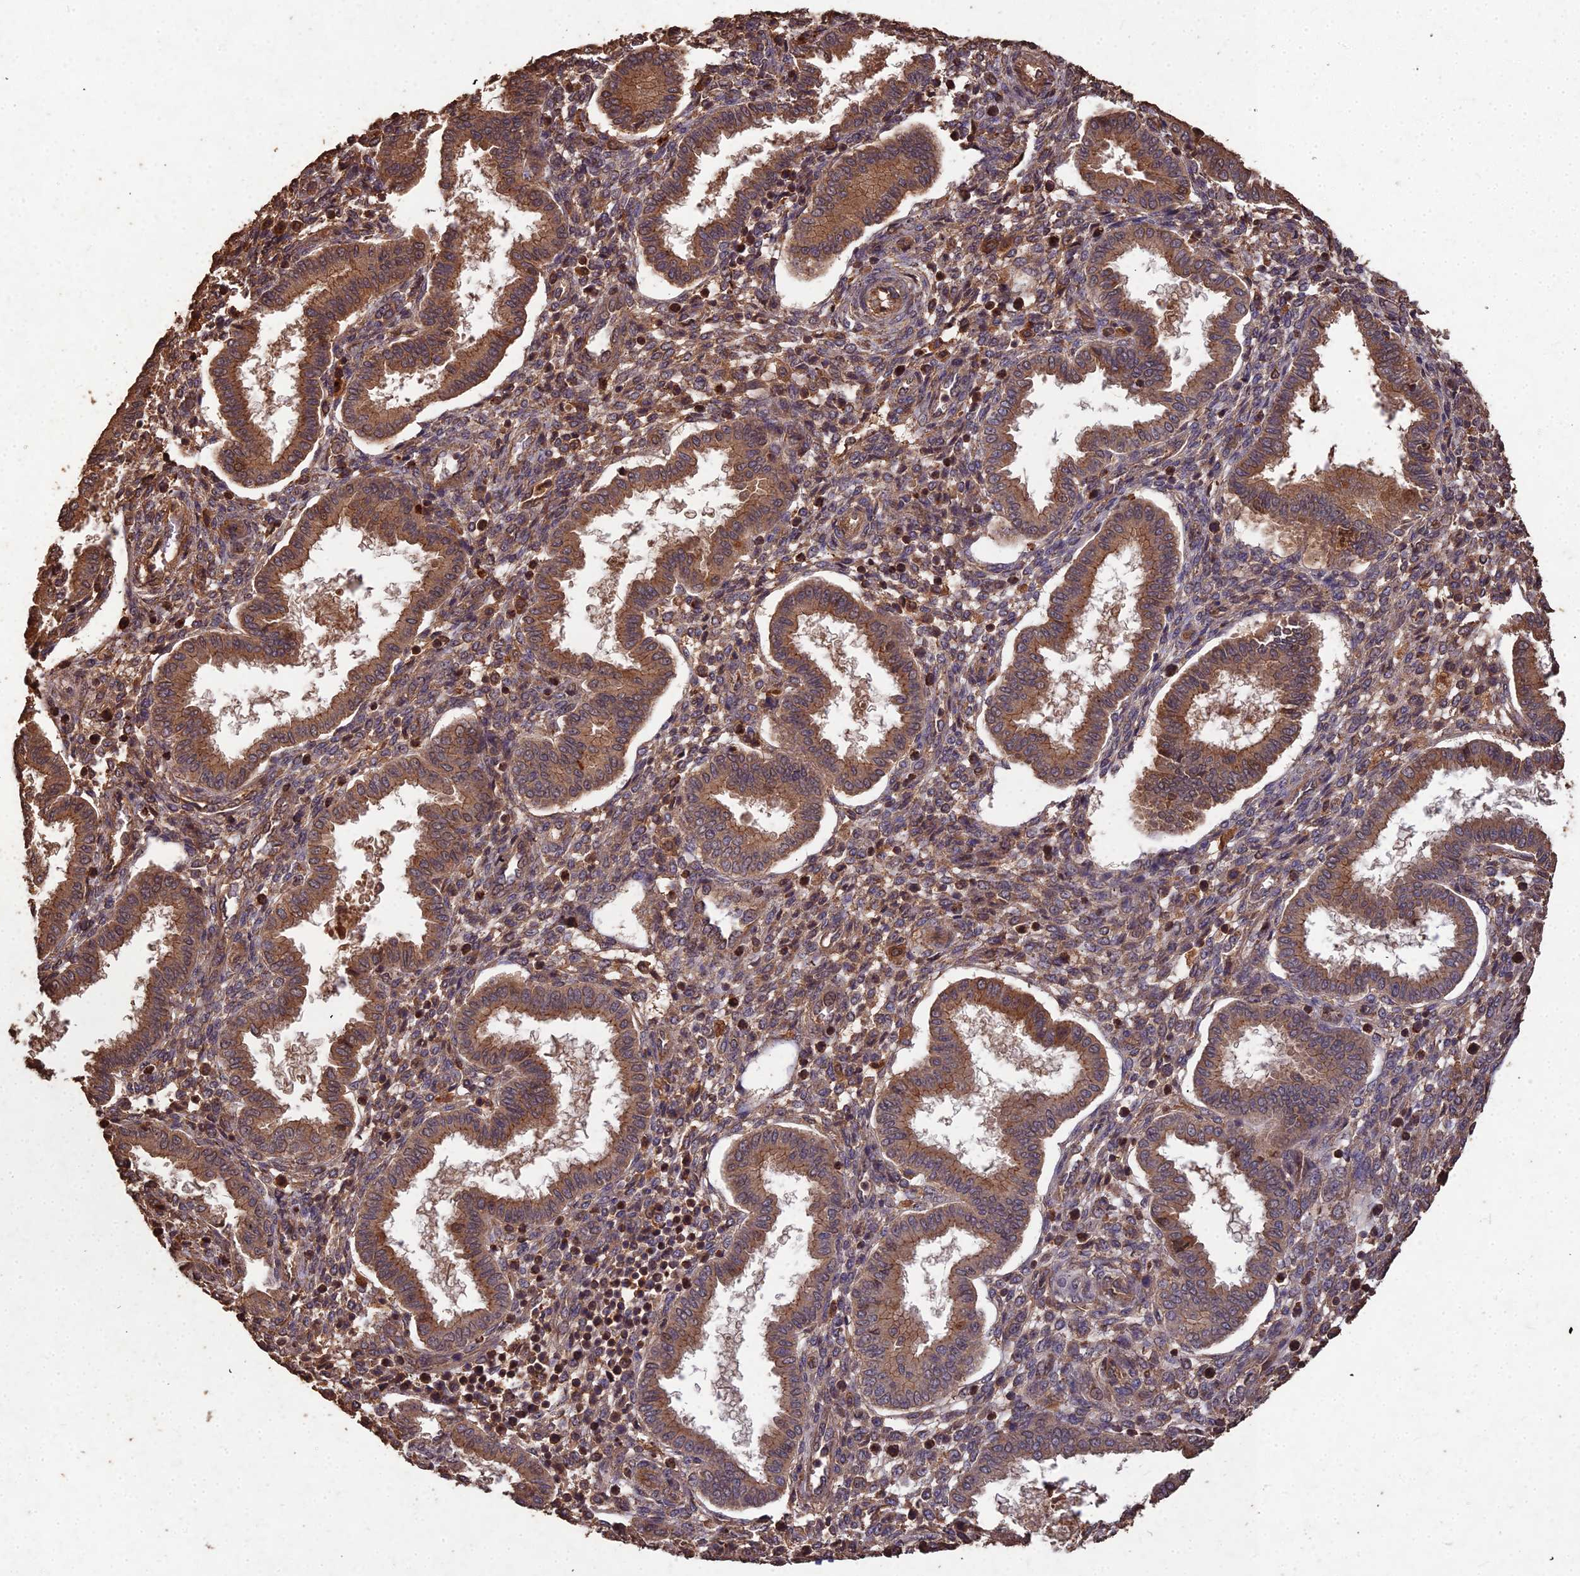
{"staining": {"intensity": "strong", "quantity": ">75%", "location": "cytoplasmic/membranous,nuclear"}, "tissue": "endometrium", "cell_type": "Cells in endometrial stroma", "image_type": "normal", "snomed": [{"axis": "morphology", "description": "Normal tissue, NOS"}, {"axis": "topography", "description": "Endometrium"}], "caption": "Immunohistochemistry (IHC) (DAB (3,3'-diaminobenzidine)) staining of unremarkable endometrium demonstrates strong cytoplasmic/membranous,nuclear protein positivity in approximately >75% of cells in endometrial stroma. (IHC, brightfield microscopy, high magnification).", "gene": "SYMPK", "patient": {"sex": "female", "age": 24}}